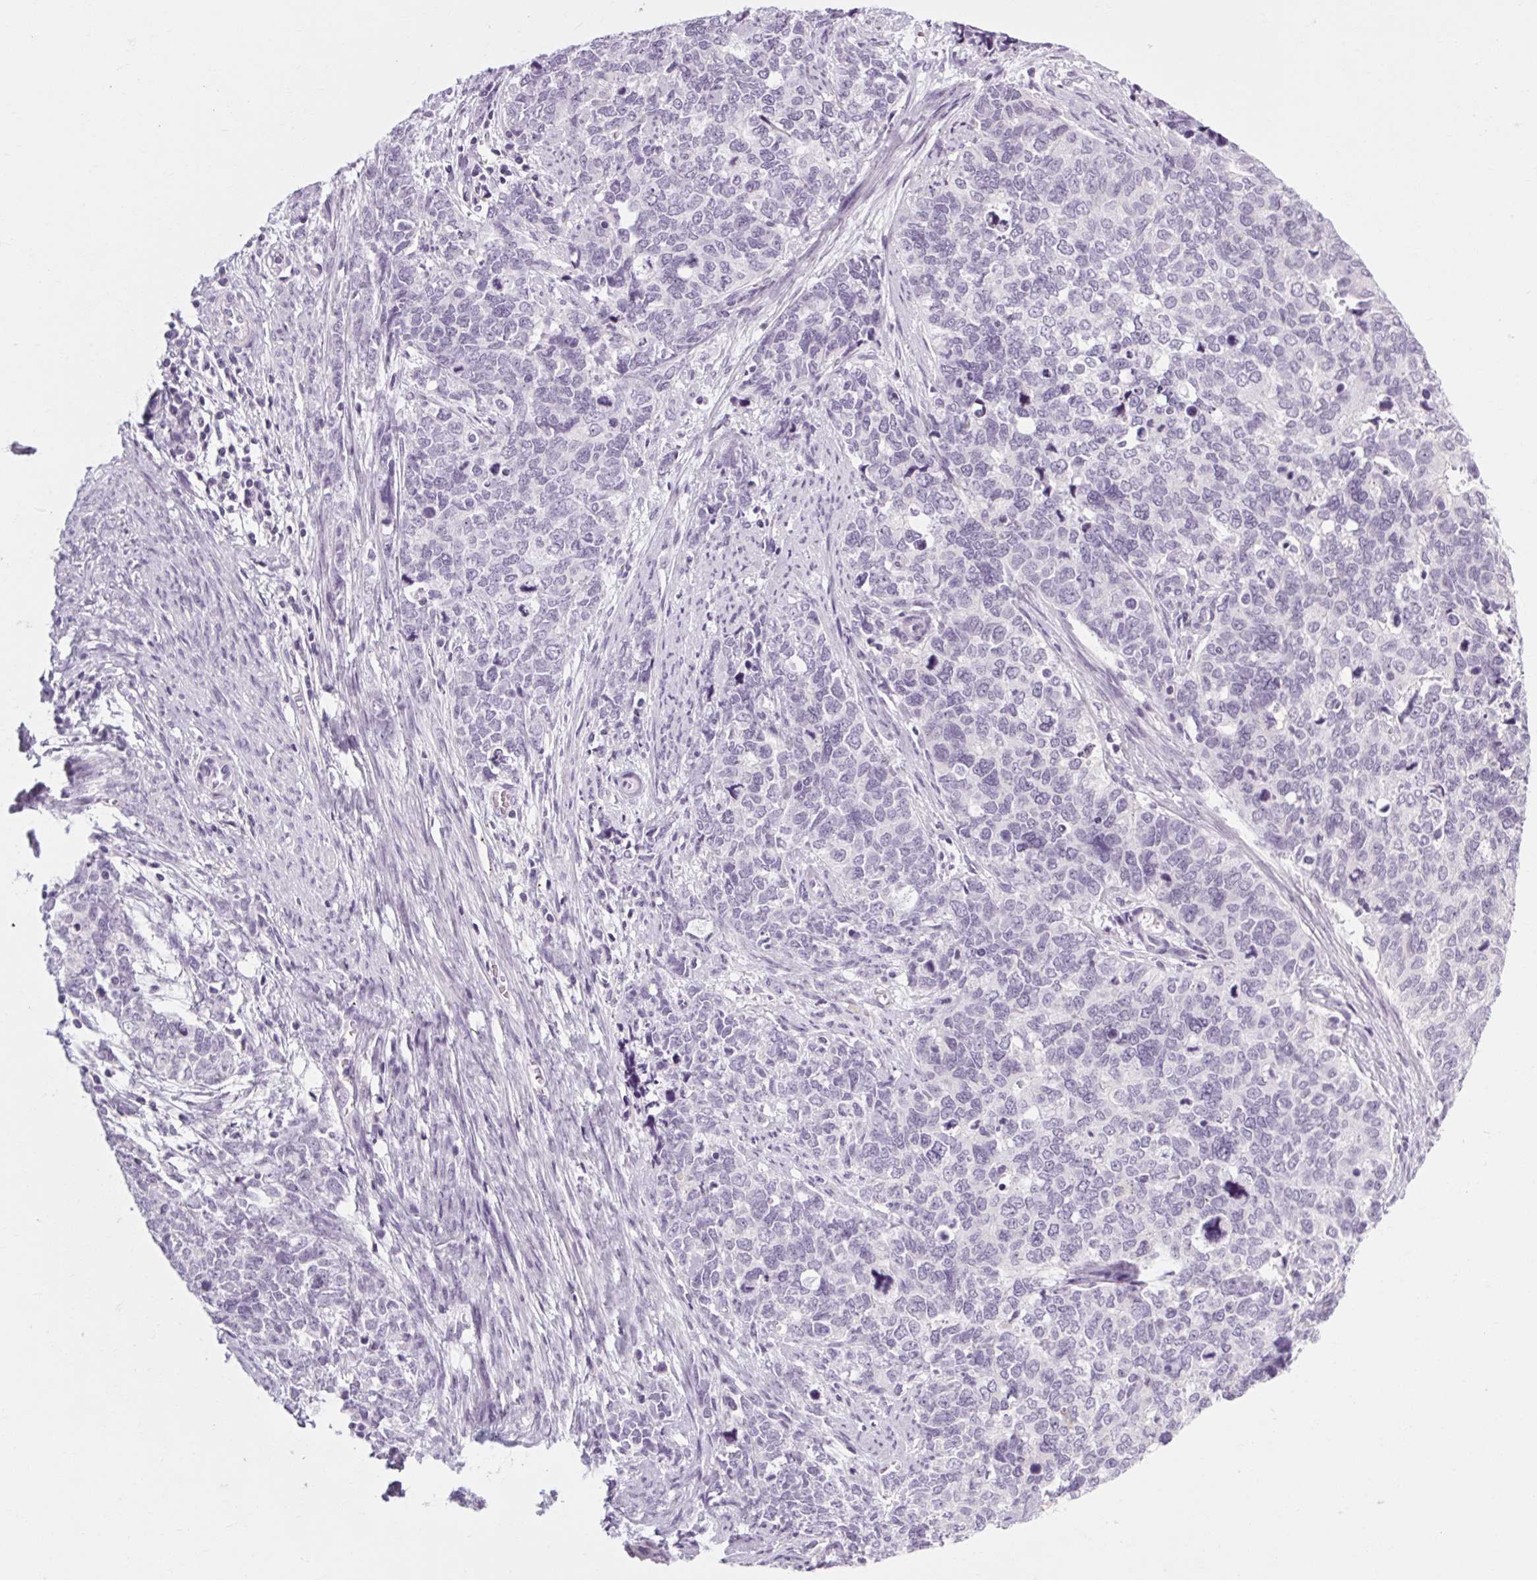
{"staining": {"intensity": "negative", "quantity": "none", "location": "none"}, "tissue": "cervical cancer", "cell_type": "Tumor cells", "image_type": "cancer", "snomed": [{"axis": "morphology", "description": "Squamous cell carcinoma, NOS"}, {"axis": "topography", "description": "Cervix"}], "caption": "IHC histopathology image of human cervical cancer (squamous cell carcinoma) stained for a protein (brown), which displays no expression in tumor cells. Nuclei are stained in blue.", "gene": "POMC", "patient": {"sex": "female", "age": 63}}